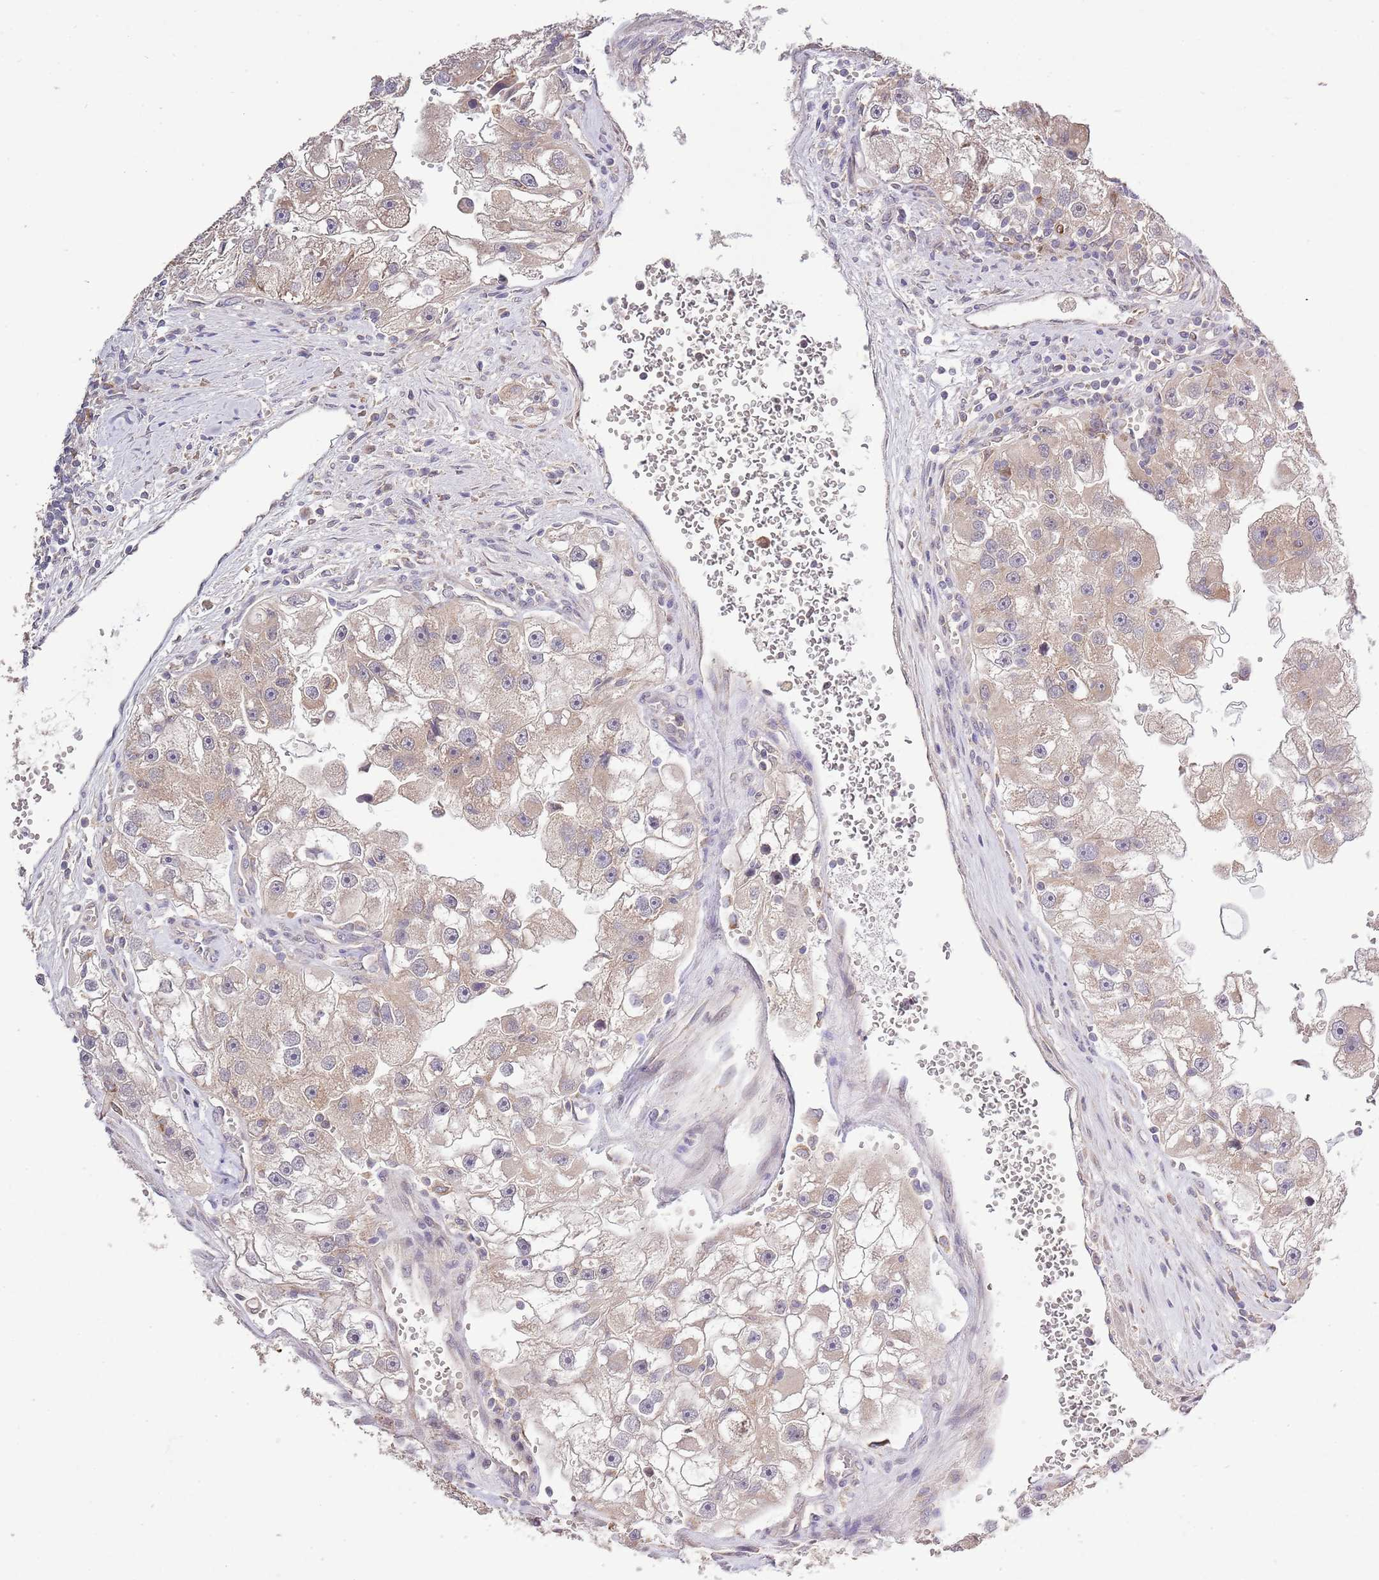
{"staining": {"intensity": "weak", "quantity": "25%-75%", "location": "cytoplasmic/membranous"}, "tissue": "renal cancer", "cell_type": "Tumor cells", "image_type": "cancer", "snomed": [{"axis": "morphology", "description": "Adenocarcinoma, NOS"}, {"axis": "topography", "description": "Kidney"}], "caption": "Adenocarcinoma (renal) tissue reveals weak cytoplasmic/membranous staining in about 25%-75% of tumor cells", "gene": "IVD", "patient": {"sex": "male", "age": 63}}